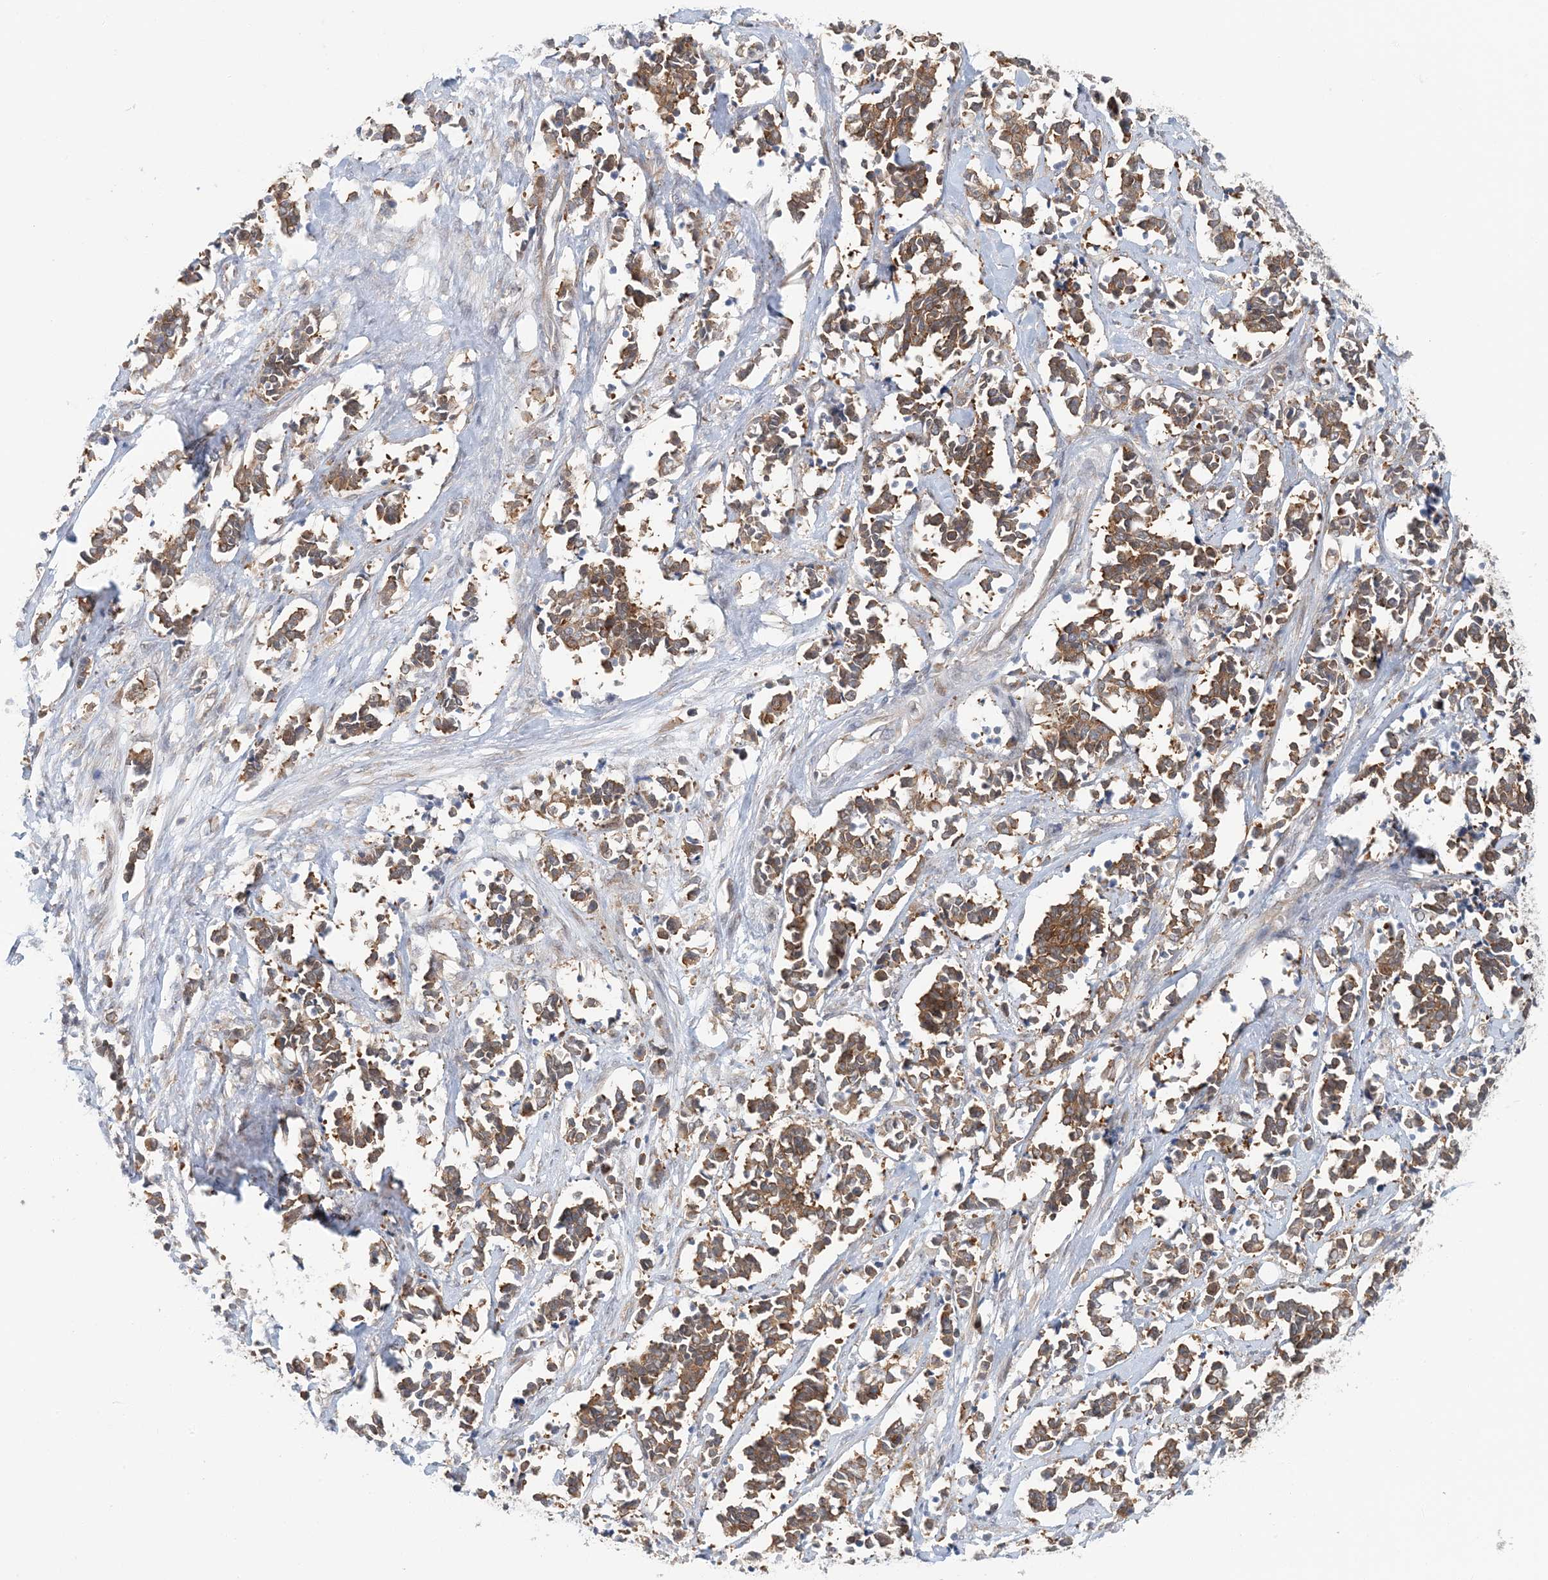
{"staining": {"intensity": "moderate", "quantity": ">75%", "location": "cytoplasmic/membranous"}, "tissue": "cervical cancer", "cell_type": "Tumor cells", "image_type": "cancer", "snomed": [{"axis": "morphology", "description": "Squamous cell carcinoma, NOS"}, {"axis": "topography", "description": "Cervix"}], "caption": "Protein expression analysis of squamous cell carcinoma (cervical) displays moderate cytoplasmic/membranous staining in about >75% of tumor cells.", "gene": "ATP13A2", "patient": {"sex": "female", "age": 35}}